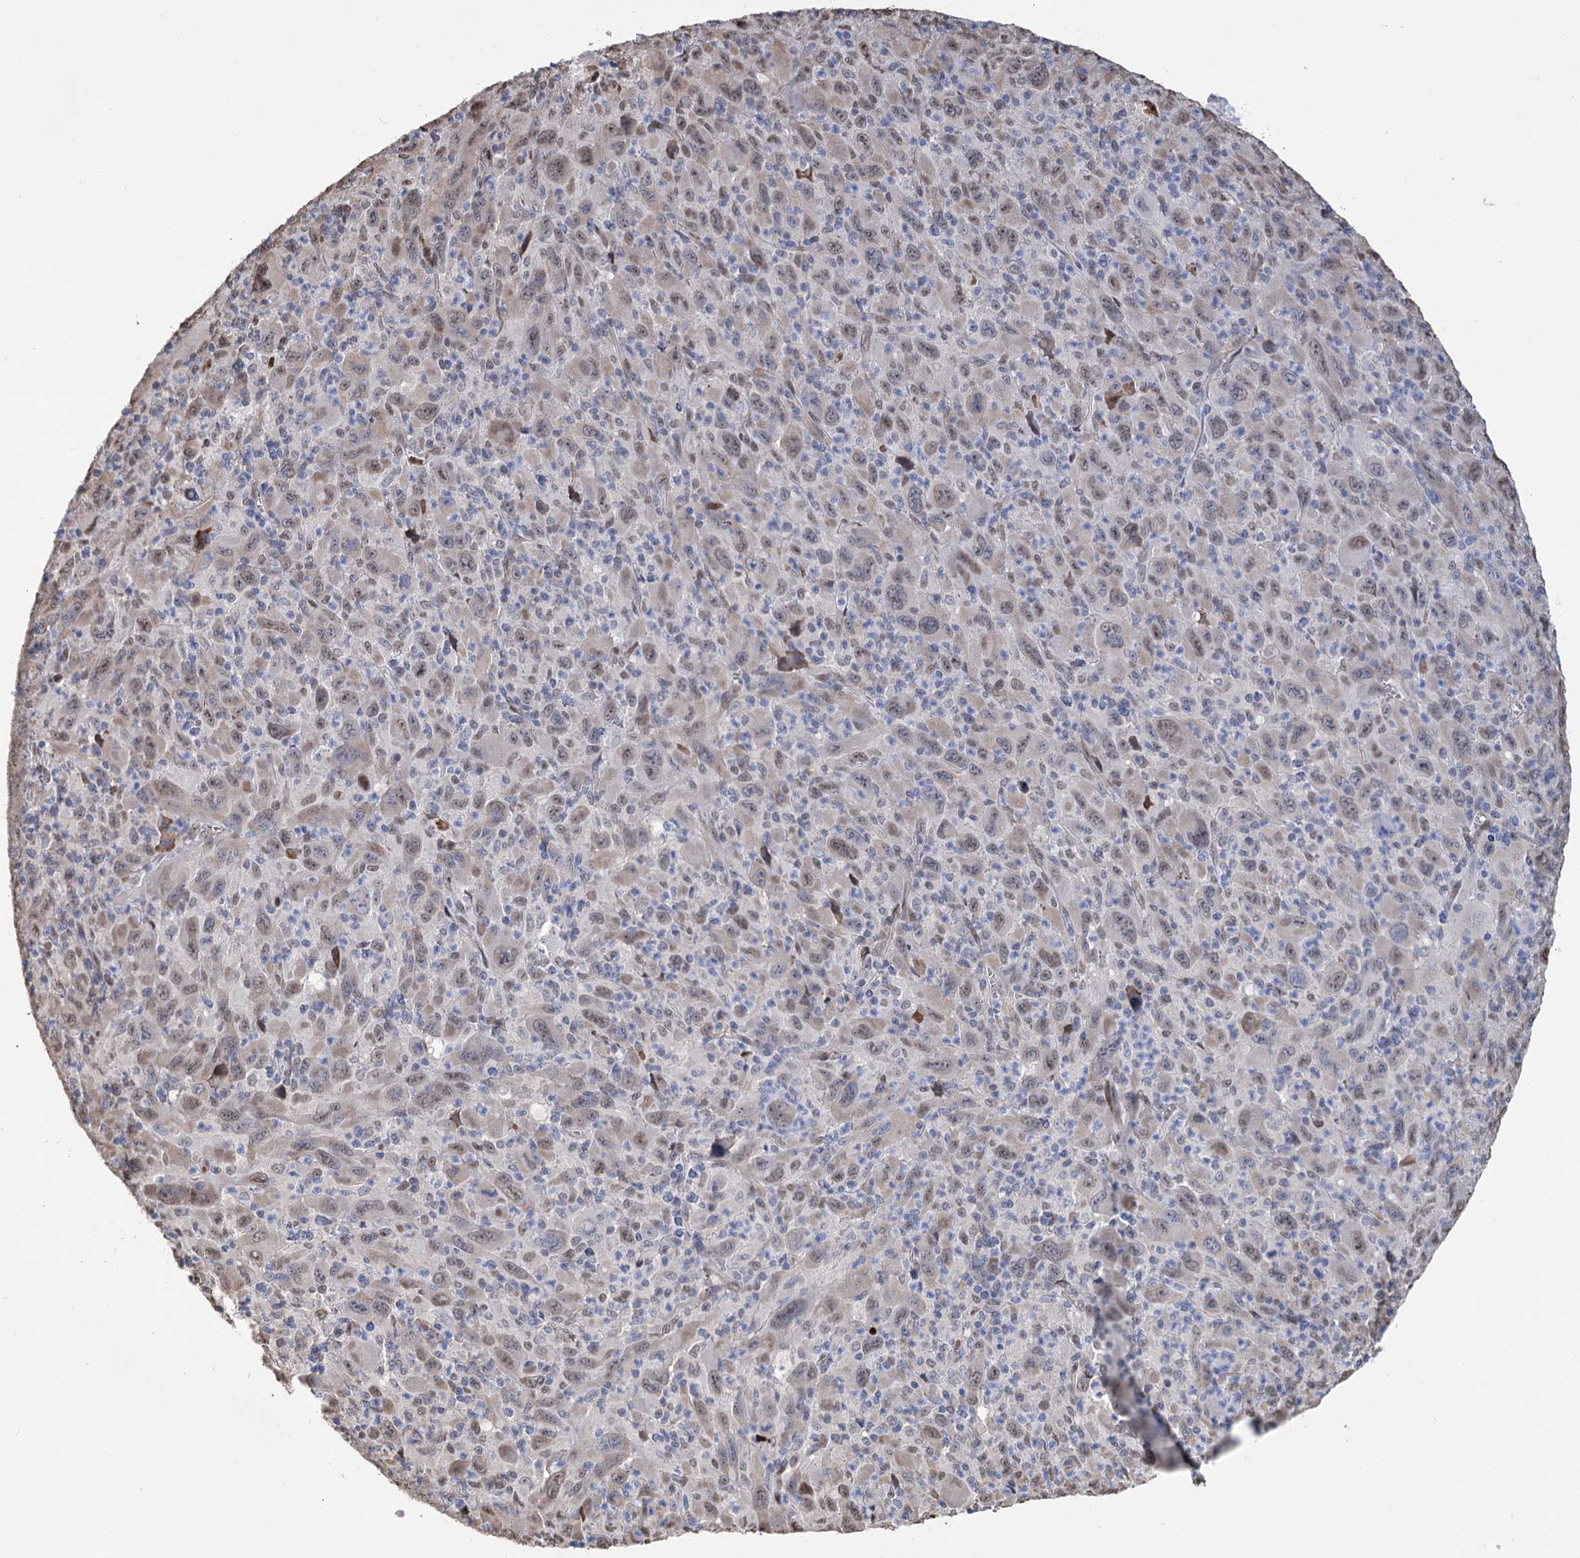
{"staining": {"intensity": "weak", "quantity": "<25%", "location": "nuclear"}, "tissue": "melanoma", "cell_type": "Tumor cells", "image_type": "cancer", "snomed": [{"axis": "morphology", "description": "Malignant melanoma, Metastatic site"}, {"axis": "topography", "description": "Skin"}], "caption": "Tumor cells are negative for brown protein staining in melanoma. (DAB IHC visualized using brightfield microscopy, high magnification).", "gene": "NFU1", "patient": {"sex": "female", "age": 56}}